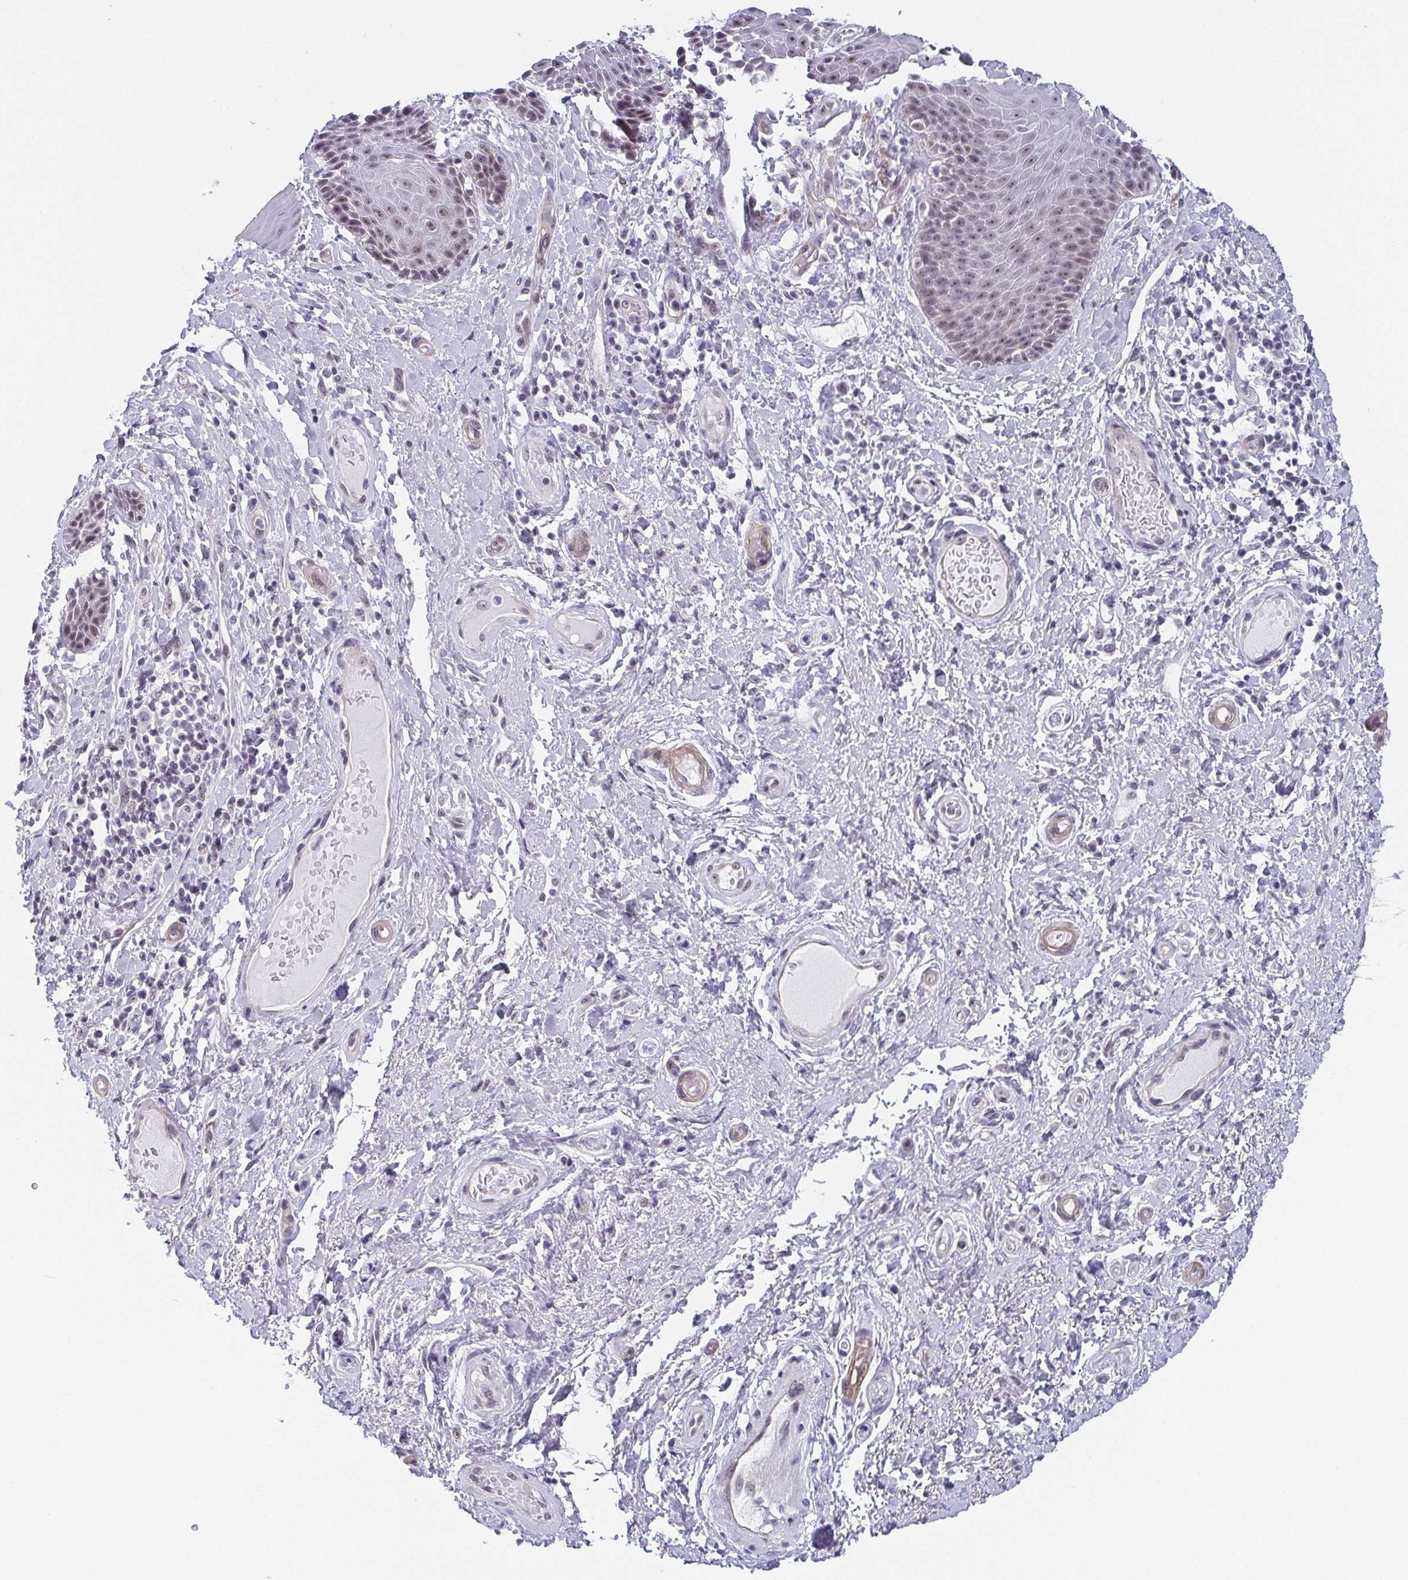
{"staining": {"intensity": "moderate", "quantity": "25%-75%", "location": "nuclear"}, "tissue": "skin", "cell_type": "Epidermal cells", "image_type": "normal", "snomed": [{"axis": "morphology", "description": "Normal tissue, NOS"}, {"axis": "topography", "description": "Anal"}, {"axis": "topography", "description": "Peripheral nerve tissue"}], "caption": "A medium amount of moderate nuclear expression is present in approximately 25%-75% of epidermal cells in benign skin. (DAB (3,3'-diaminobenzidine) IHC, brown staining for protein, blue staining for nuclei).", "gene": "EXOSC7", "patient": {"sex": "male", "age": 51}}